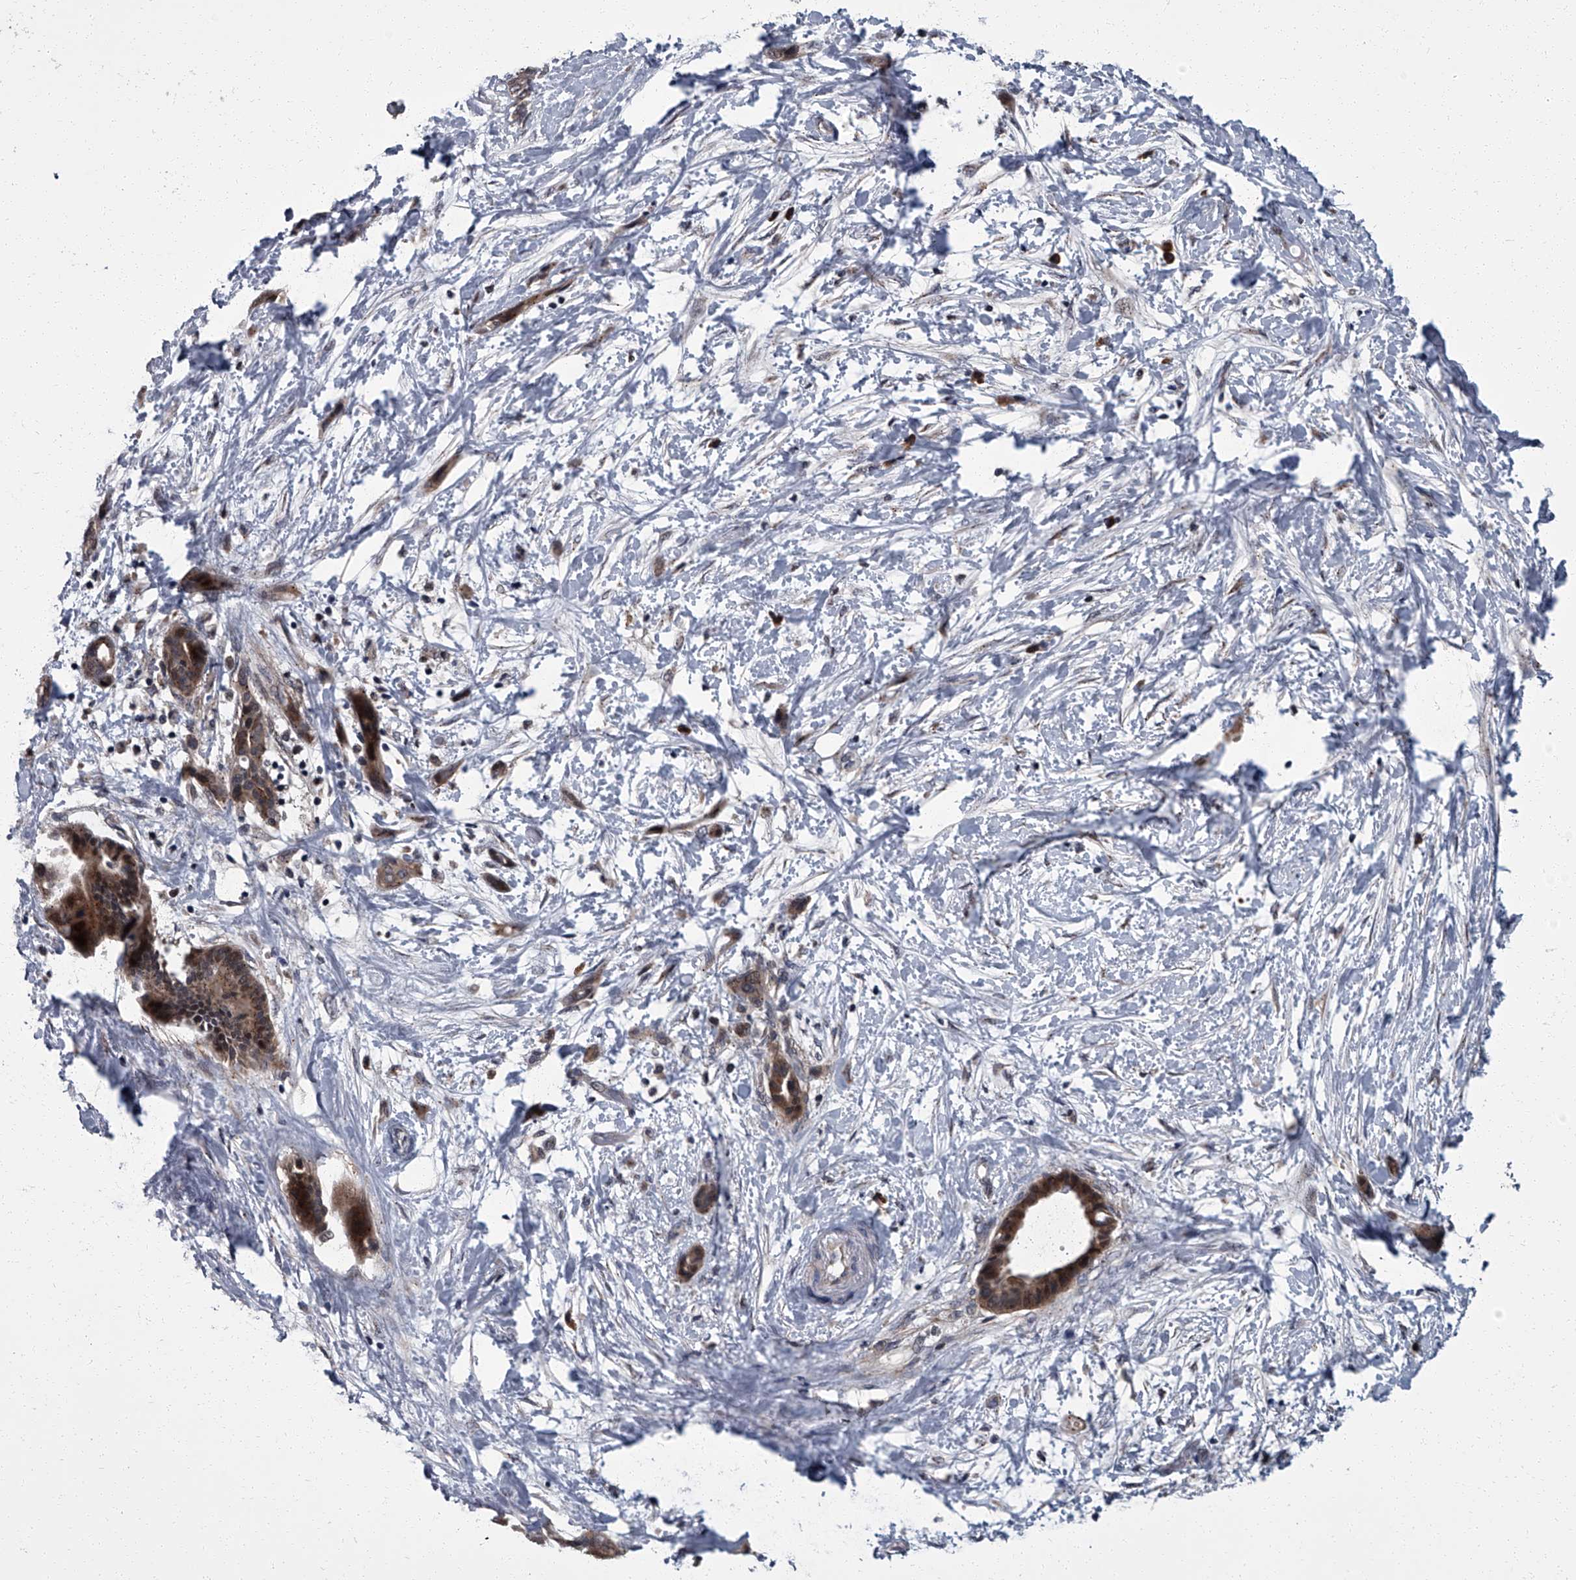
{"staining": {"intensity": "moderate", "quantity": ">75%", "location": "cytoplasmic/membranous"}, "tissue": "pancreatic cancer", "cell_type": "Tumor cells", "image_type": "cancer", "snomed": [{"axis": "morphology", "description": "Normal tissue, NOS"}, {"axis": "morphology", "description": "Adenocarcinoma, NOS"}, {"axis": "topography", "description": "Pancreas"}, {"axis": "topography", "description": "Peripheral nerve tissue"}], "caption": "Pancreatic cancer (adenocarcinoma) stained for a protein shows moderate cytoplasmic/membranous positivity in tumor cells.", "gene": "ZNF274", "patient": {"sex": "female", "age": 63}}